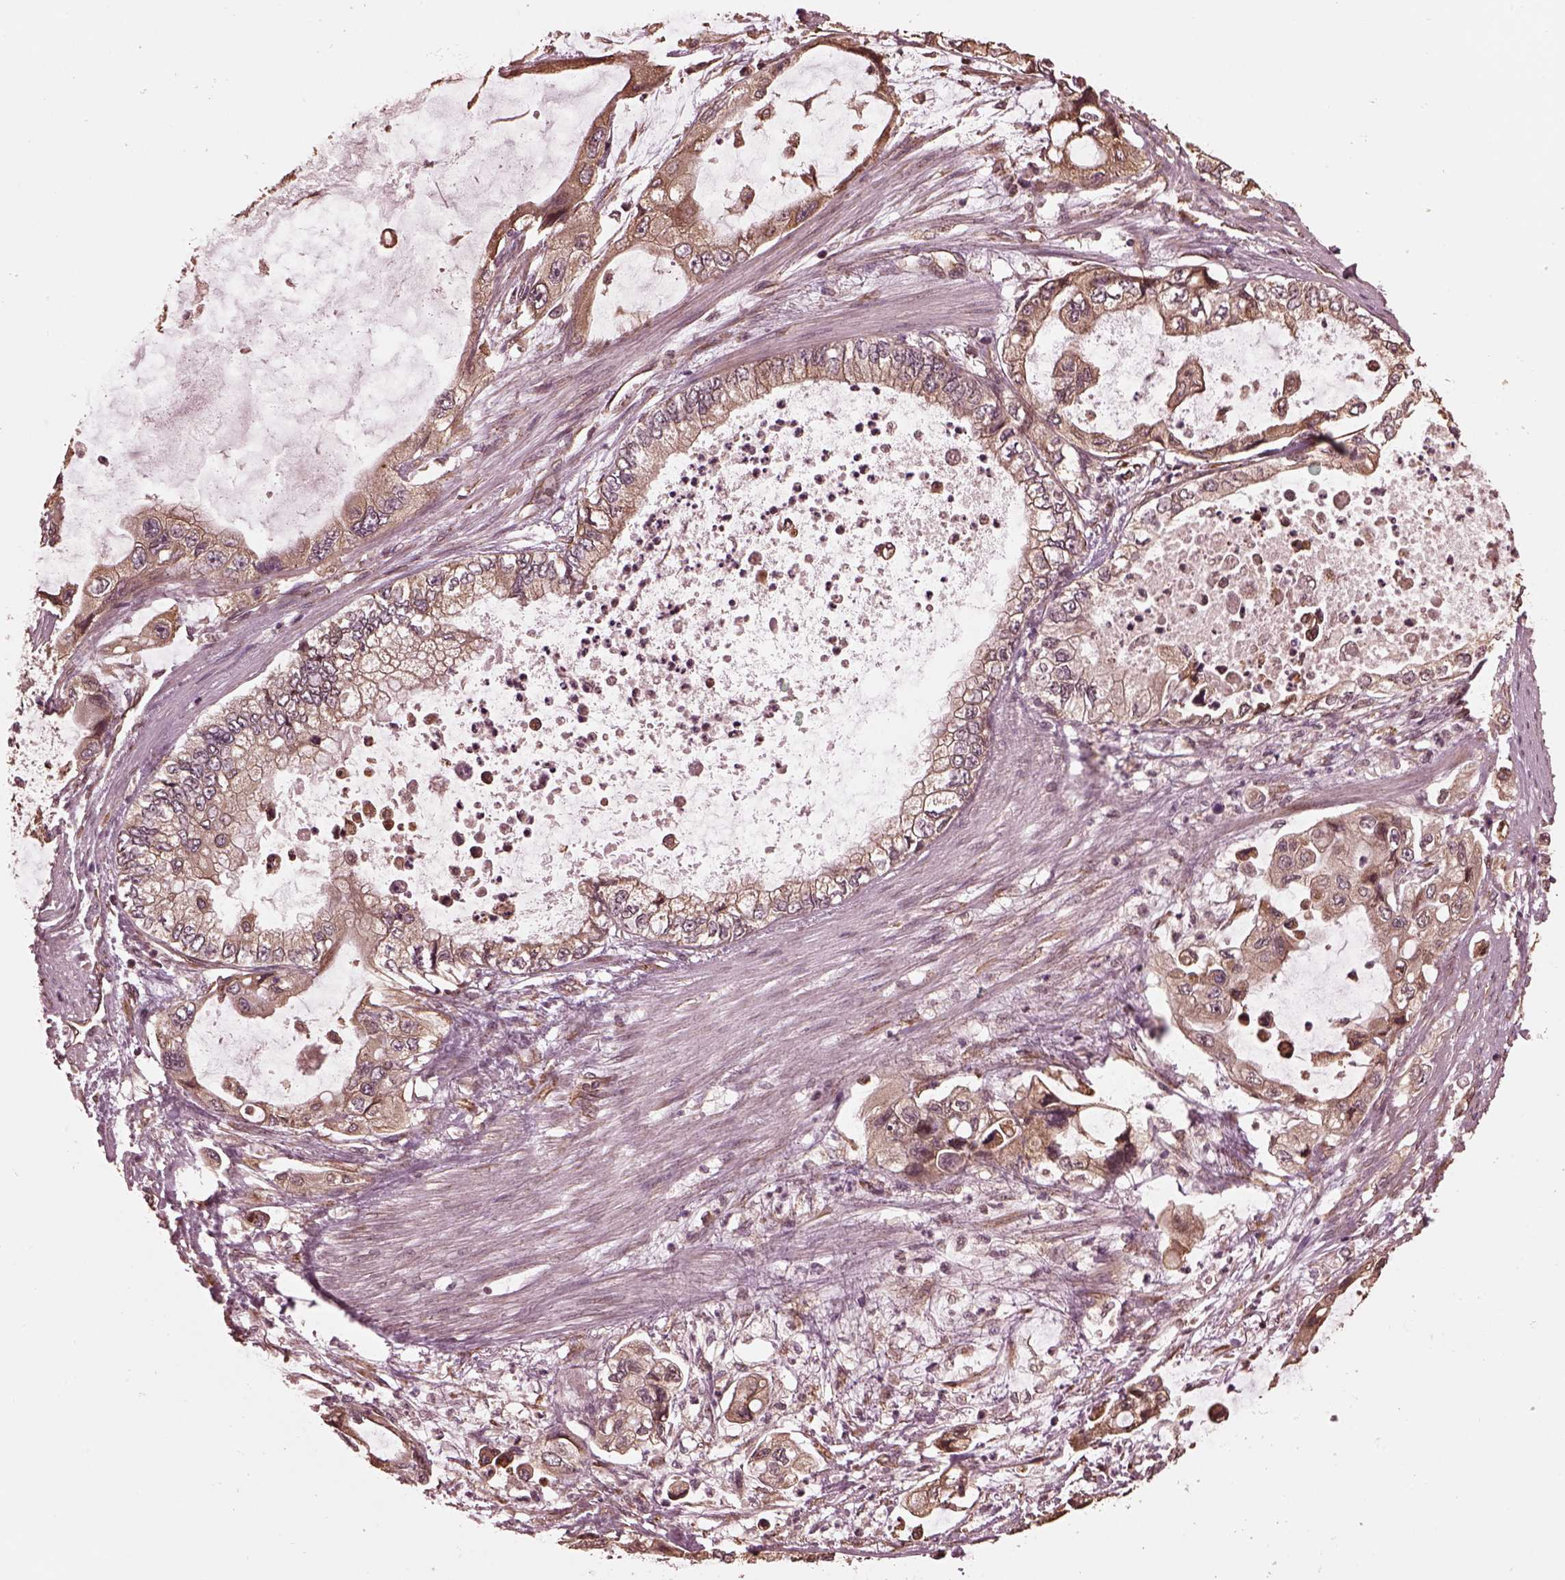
{"staining": {"intensity": "weak", "quantity": ">75%", "location": "cytoplasmic/membranous"}, "tissue": "stomach cancer", "cell_type": "Tumor cells", "image_type": "cancer", "snomed": [{"axis": "morphology", "description": "Adenocarcinoma, NOS"}, {"axis": "topography", "description": "Pancreas"}, {"axis": "topography", "description": "Stomach, upper"}, {"axis": "topography", "description": "Stomach"}], "caption": "Weak cytoplasmic/membranous protein positivity is seen in about >75% of tumor cells in stomach adenocarcinoma.", "gene": "ZNF292", "patient": {"sex": "male", "age": 77}}